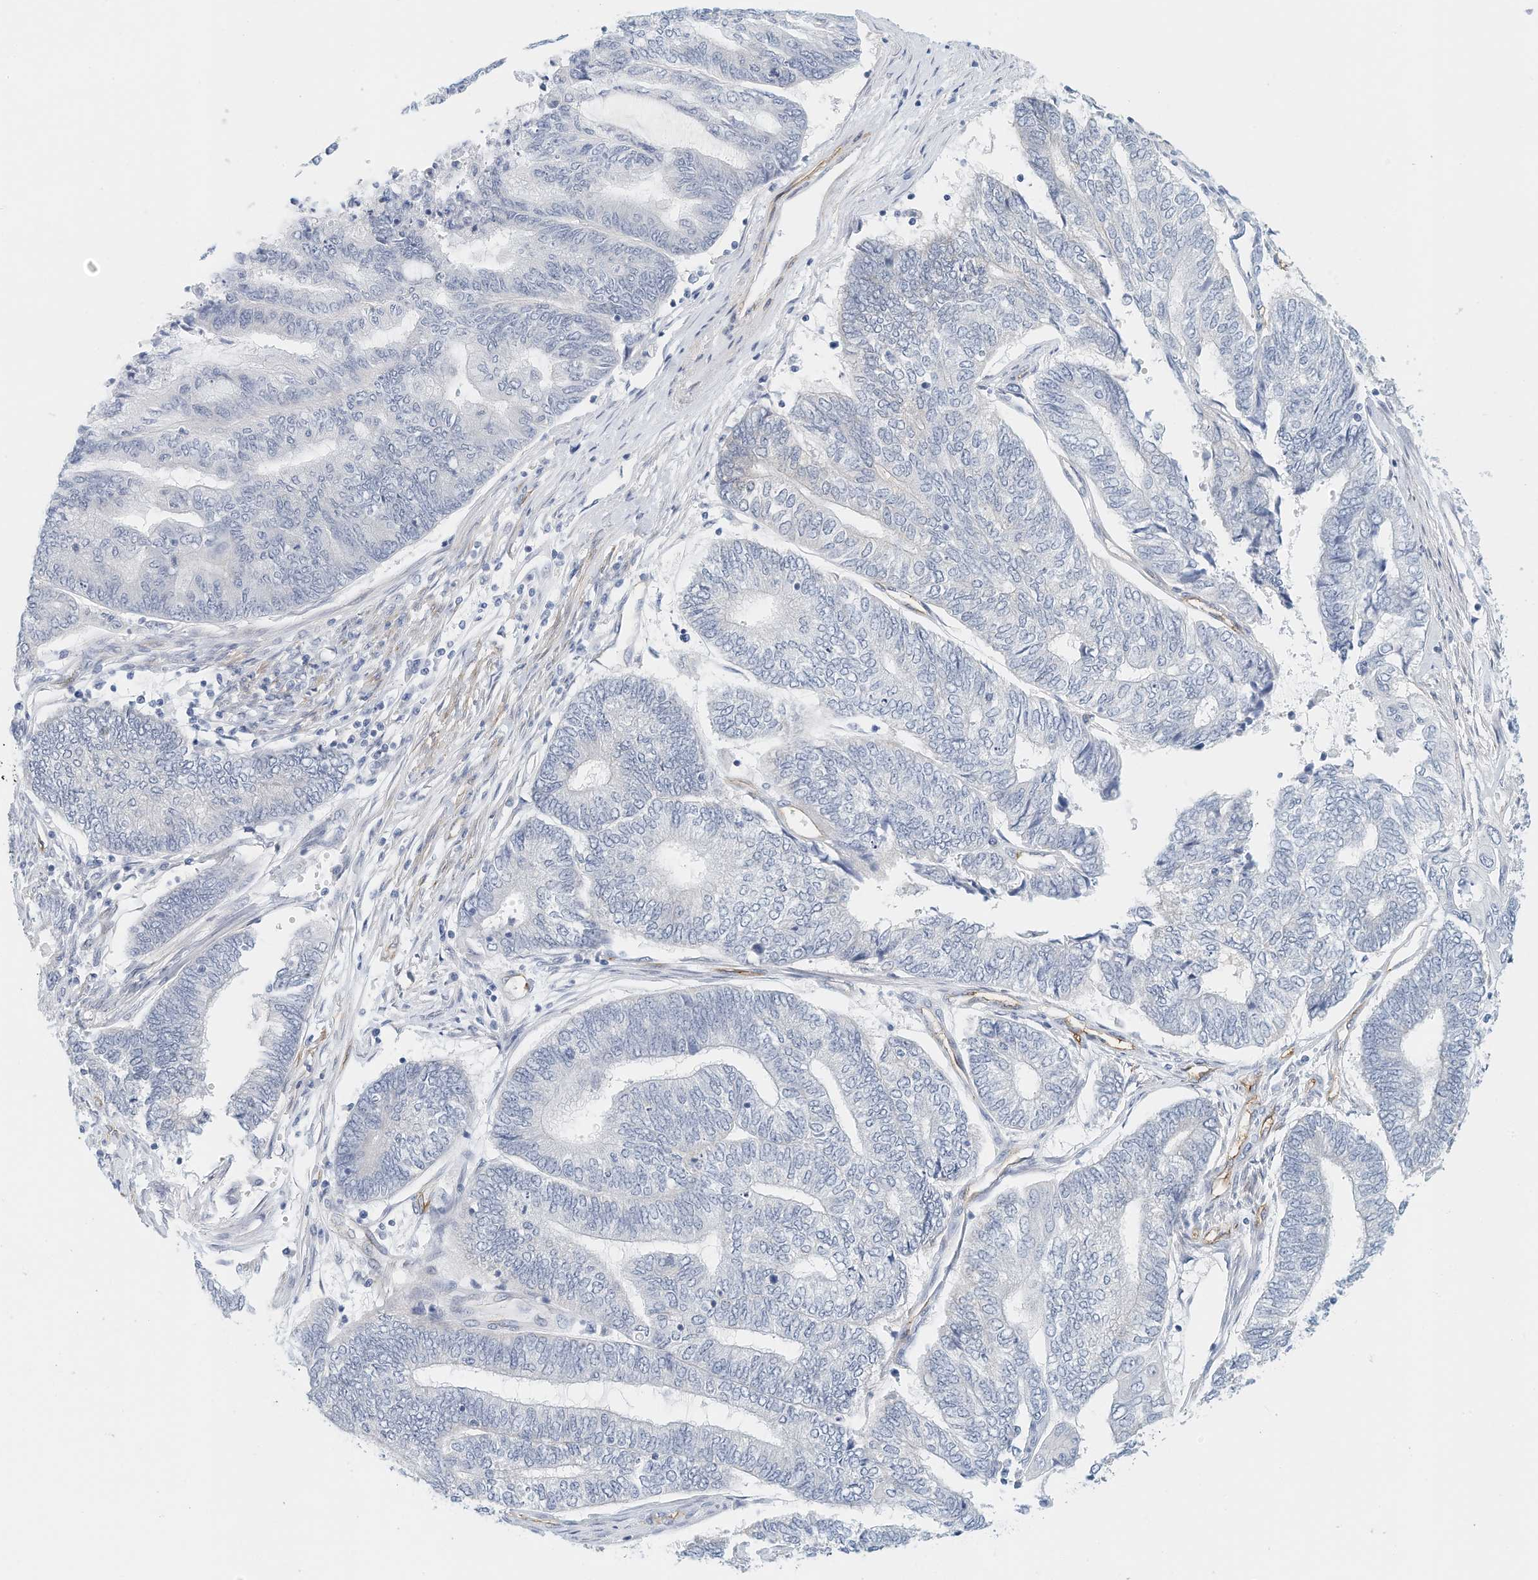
{"staining": {"intensity": "negative", "quantity": "none", "location": "none"}, "tissue": "endometrial cancer", "cell_type": "Tumor cells", "image_type": "cancer", "snomed": [{"axis": "morphology", "description": "Adenocarcinoma, NOS"}, {"axis": "topography", "description": "Uterus"}, {"axis": "topography", "description": "Endometrium"}], "caption": "Immunohistochemical staining of adenocarcinoma (endometrial) reveals no significant expression in tumor cells.", "gene": "ARHGAP28", "patient": {"sex": "female", "age": 70}}